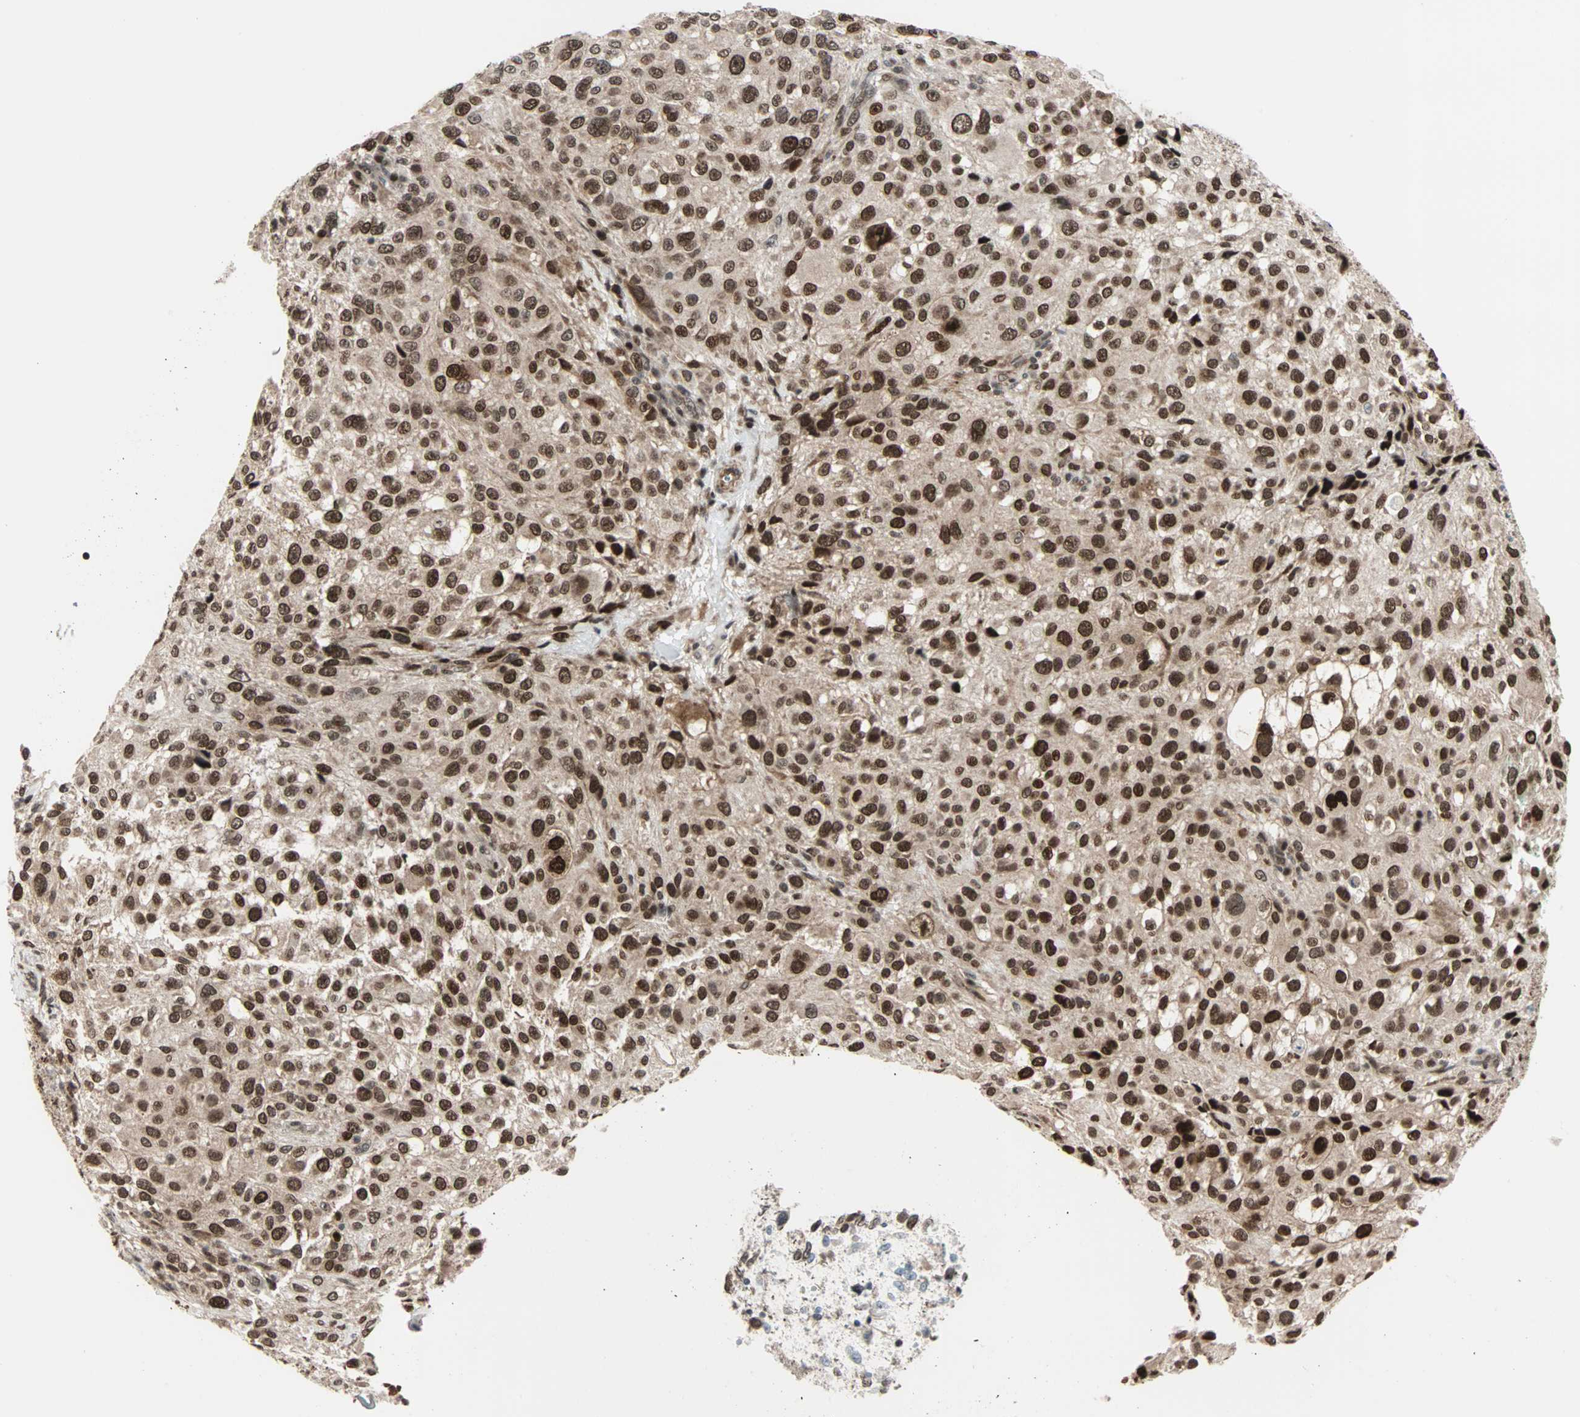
{"staining": {"intensity": "strong", "quantity": ">75%", "location": "cytoplasmic/membranous,nuclear"}, "tissue": "melanoma", "cell_type": "Tumor cells", "image_type": "cancer", "snomed": [{"axis": "morphology", "description": "Necrosis, NOS"}, {"axis": "morphology", "description": "Malignant melanoma, NOS"}, {"axis": "topography", "description": "Skin"}], "caption": "The immunohistochemical stain shows strong cytoplasmic/membranous and nuclear staining in tumor cells of melanoma tissue.", "gene": "CBX4", "patient": {"sex": "female", "age": 87}}